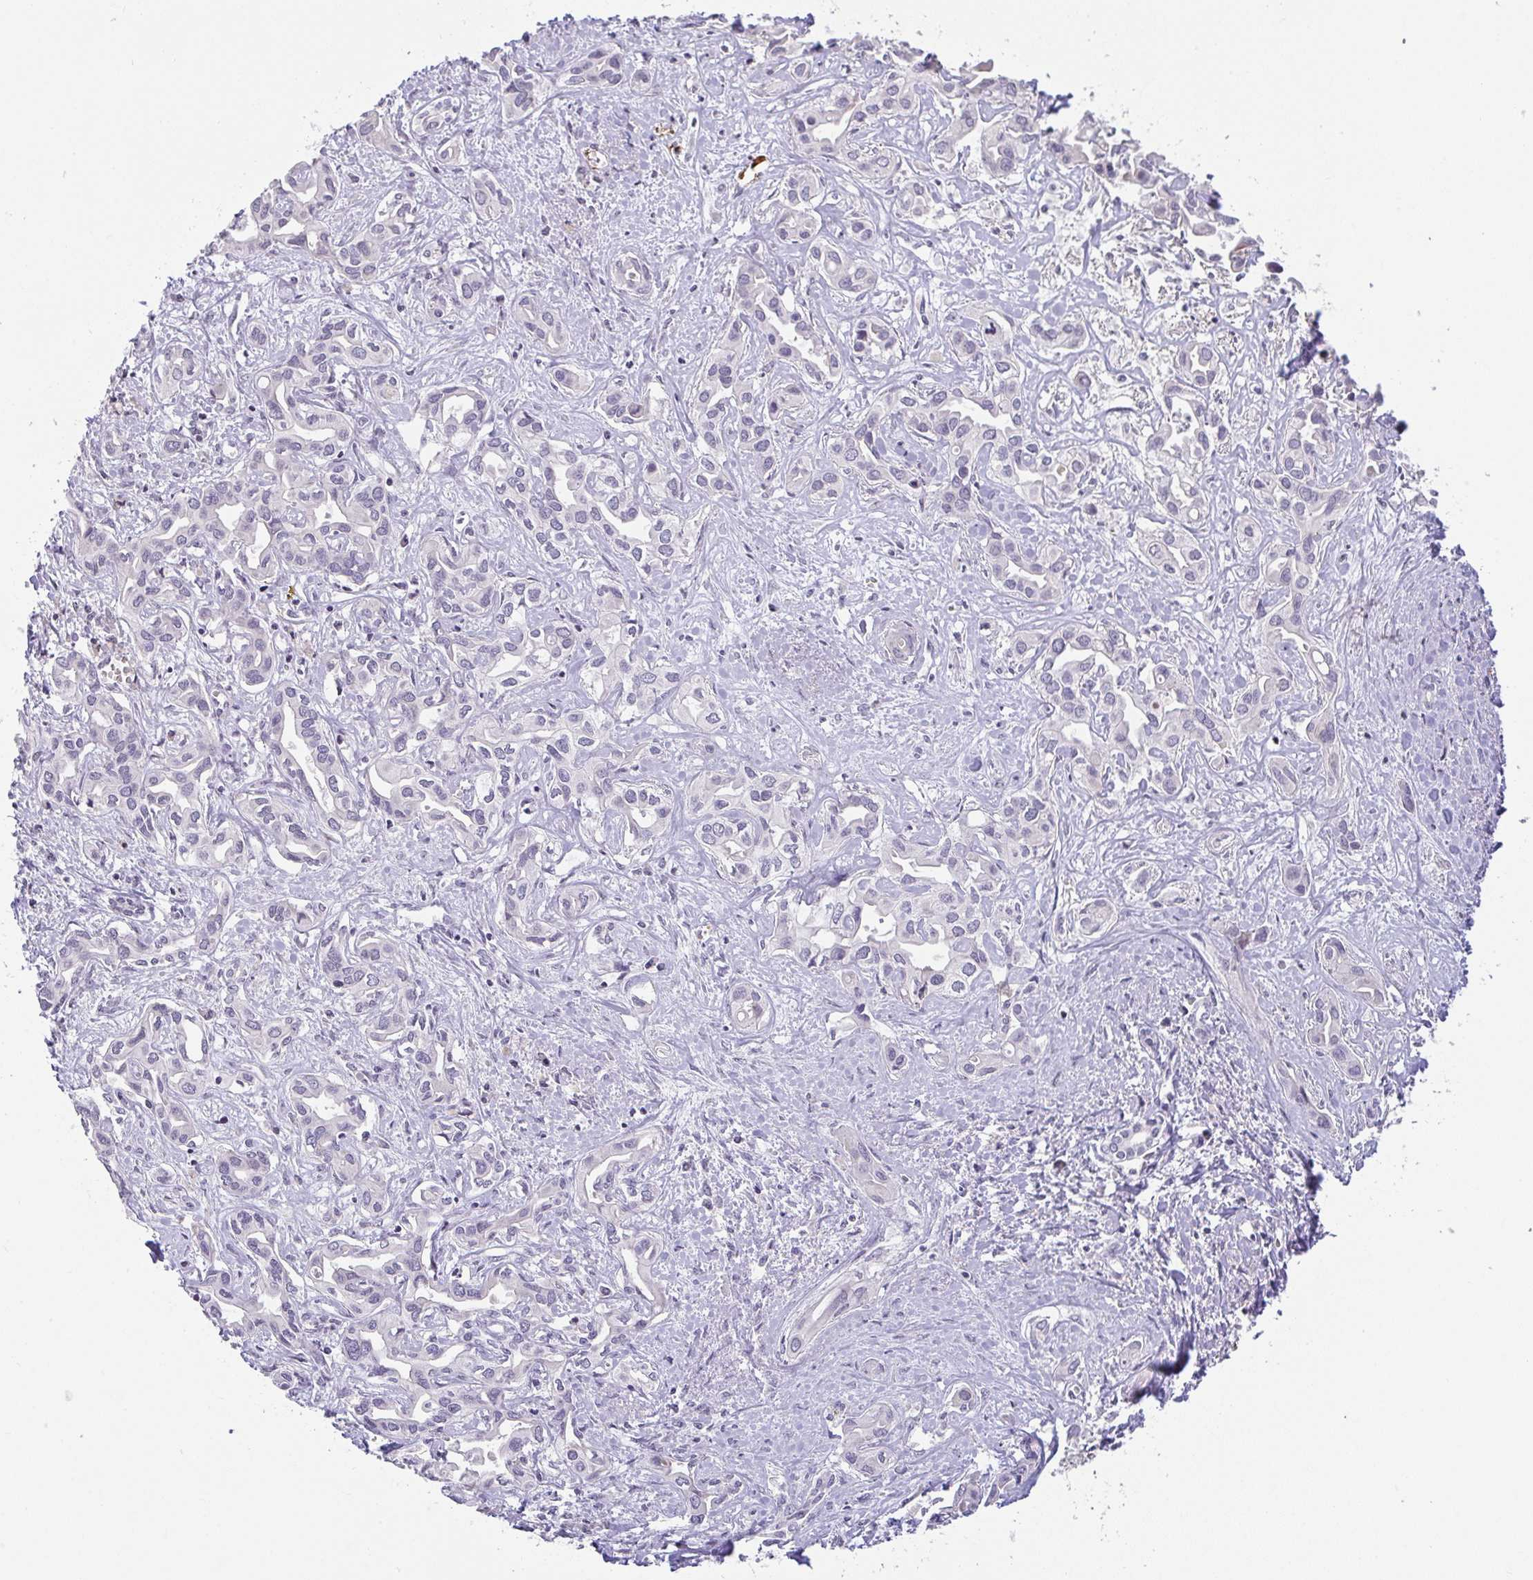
{"staining": {"intensity": "negative", "quantity": "none", "location": "none"}, "tissue": "liver cancer", "cell_type": "Tumor cells", "image_type": "cancer", "snomed": [{"axis": "morphology", "description": "Cholangiocarcinoma"}, {"axis": "topography", "description": "Liver"}], "caption": "This is a histopathology image of immunohistochemistry (IHC) staining of cholangiocarcinoma (liver), which shows no staining in tumor cells. (DAB (3,3'-diaminobenzidine) immunohistochemistry visualized using brightfield microscopy, high magnification).", "gene": "CACNA1S", "patient": {"sex": "female", "age": 64}}